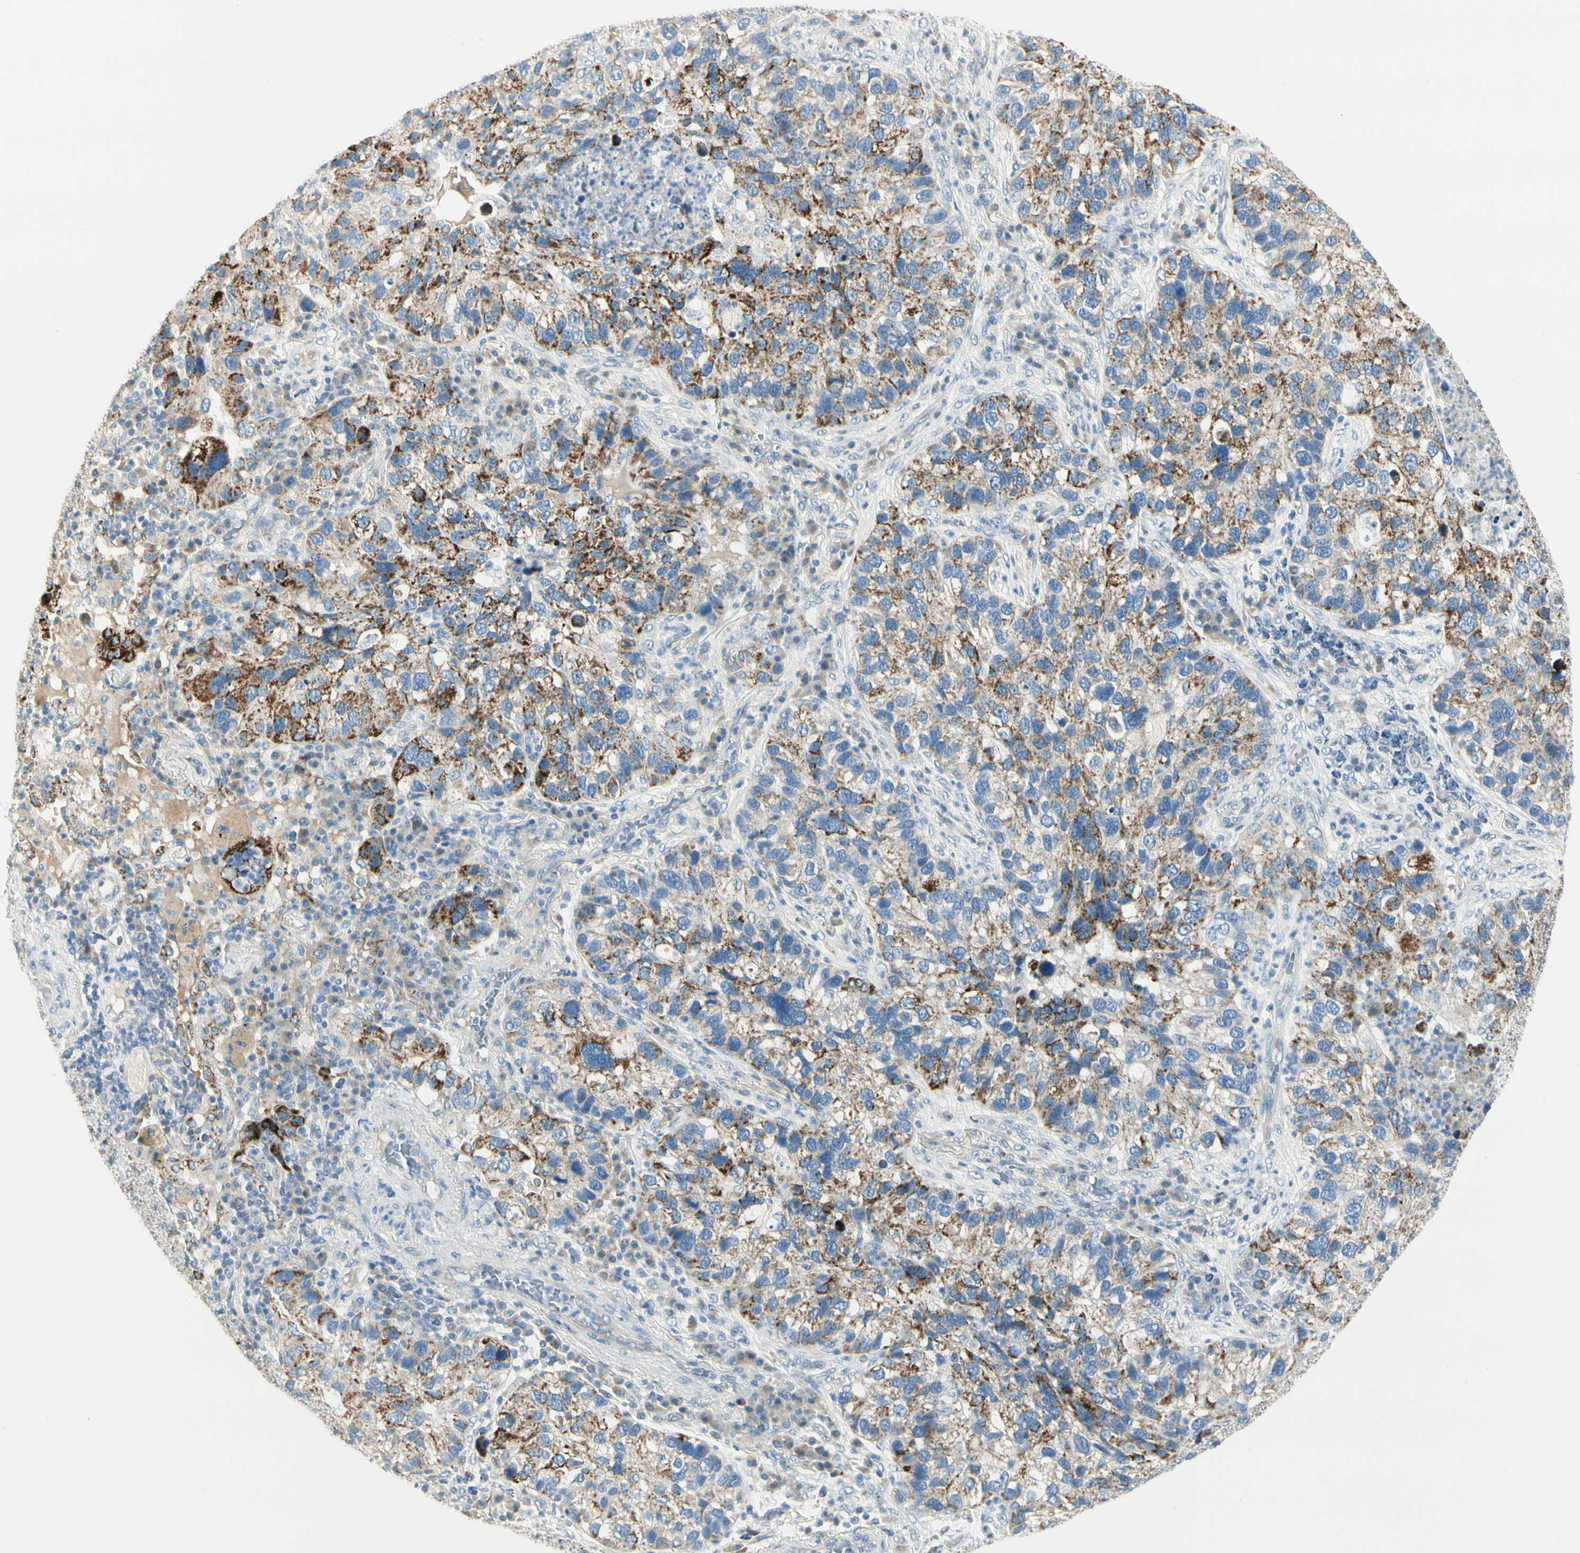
{"staining": {"intensity": "strong", "quantity": ">75%", "location": "cytoplasmic/membranous"}, "tissue": "lung cancer", "cell_type": "Tumor cells", "image_type": "cancer", "snomed": [{"axis": "morphology", "description": "Normal tissue, NOS"}, {"axis": "morphology", "description": "Adenocarcinoma, NOS"}, {"axis": "topography", "description": "Bronchus"}, {"axis": "topography", "description": "Lung"}], "caption": "Protein expression analysis of adenocarcinoma (lung) exhibits strong cytoplasmic/membranous staining in about >75% of tumor cells. The staining is performed using DAB brown chromogen to label protein expression. The nuclei are counter-stained blue using hematoxylin.", "gene": "SLC6A15", "patient": {"sex": "male", "age": 54}}